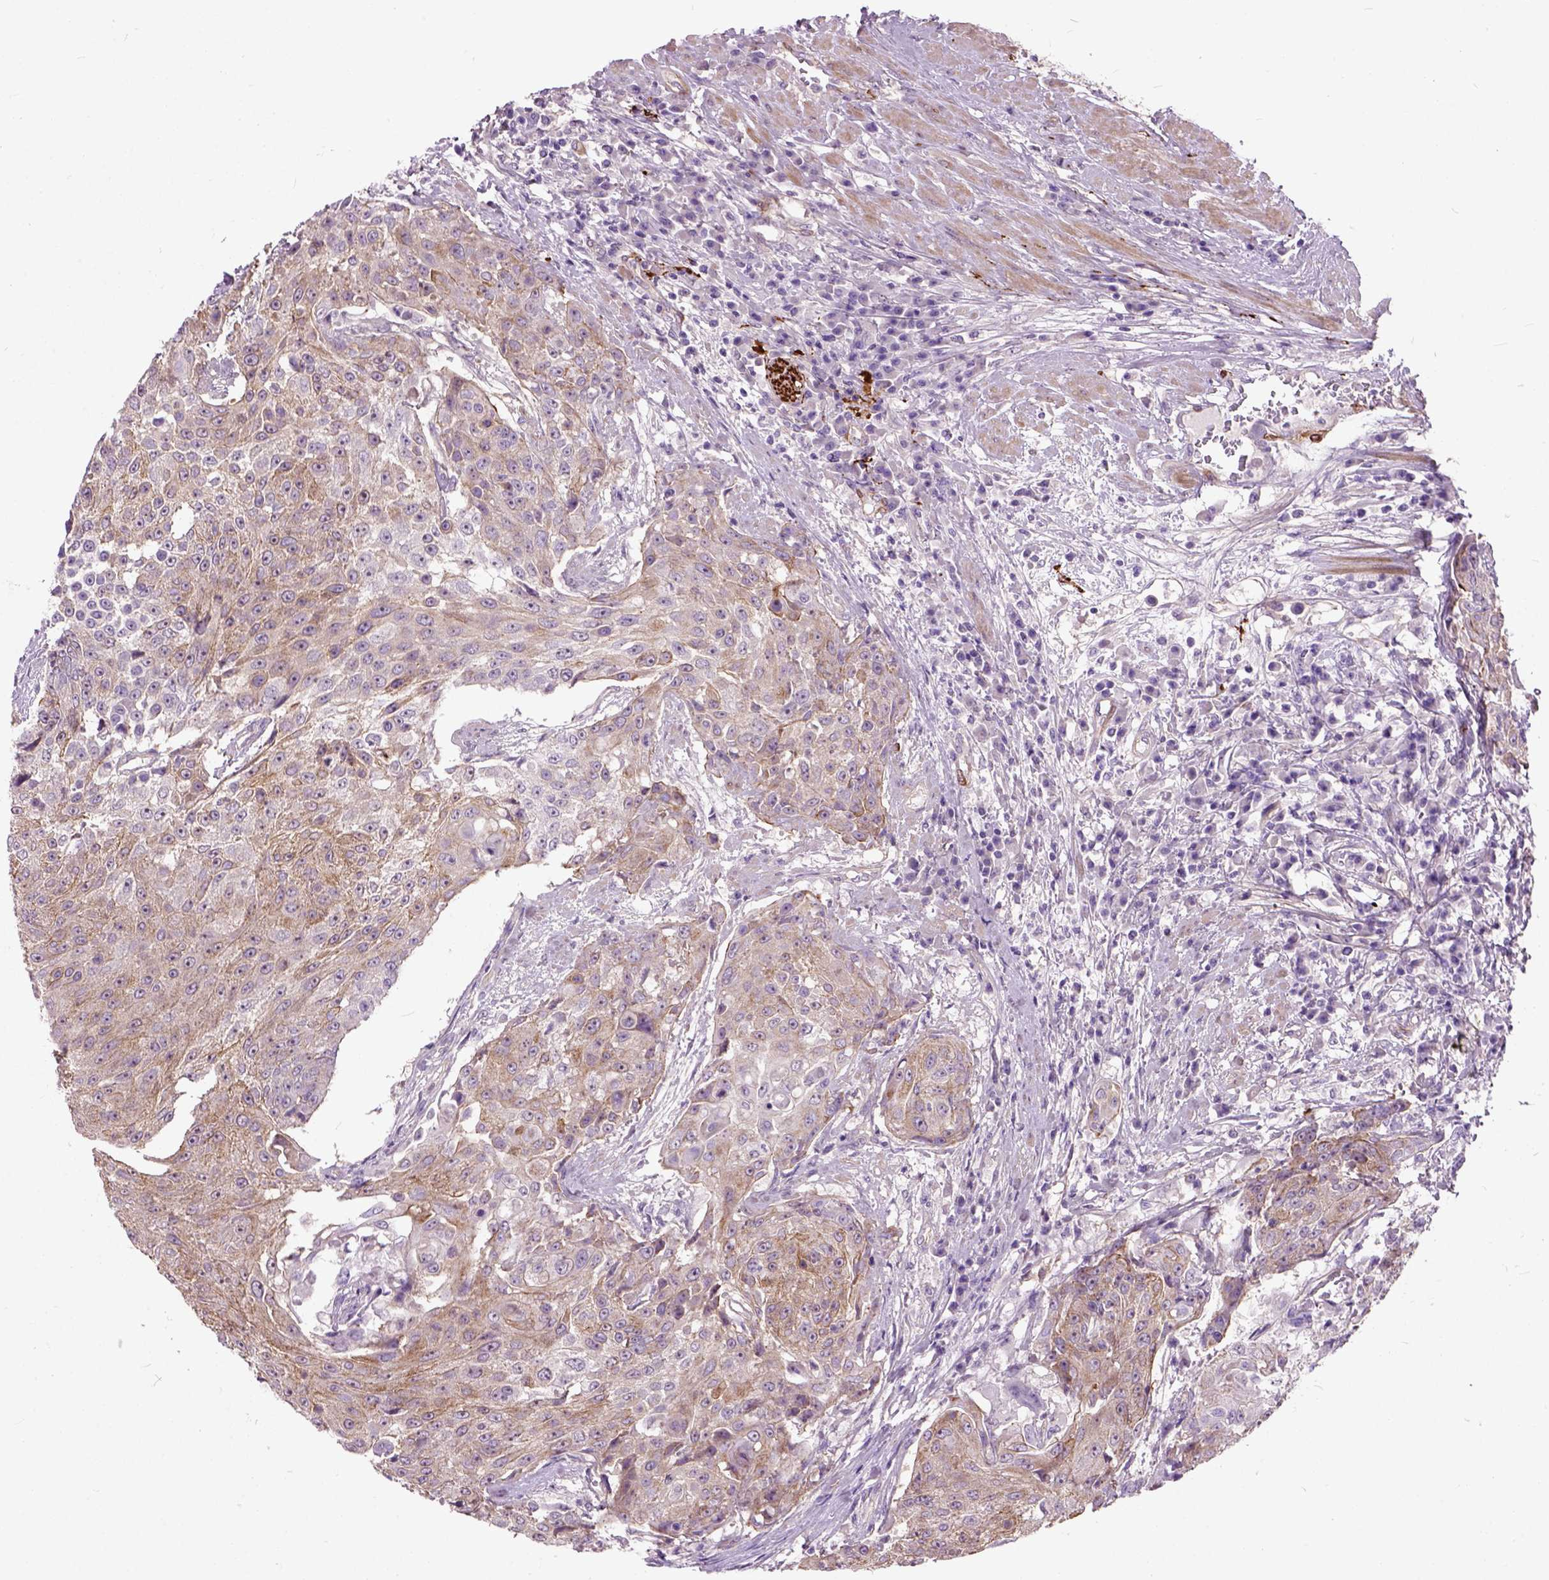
{"staining": {"intensity": "moderate", "quantity": "25%-75%", "location": "cytoplasmic/membranous"}, "tissue": "urothelial cancer", "cell_type": "Tumor cells", "image_type": "cancer", "snomed": [{"axis": "morphology", "description": "Urothelial carcinoma, High grade"}, {"axis": "topography", "description": "Urinary bladder"}], "caption": "Urothelial carcinoma (high-grade) tissue demonstrates moderate cytoplasmic/membranous expression in approximately 25%-75% of tumor cells, visualized by immunohistochemistry. The protein of interest is stained brown, and the nuclei are stained in blue (DAB (3,3'-diaminobenzidine) IHC with brightfield microscopy, high magnification).", "gene": "MAPT", "patient": {"sex": "female", "age": 63}}